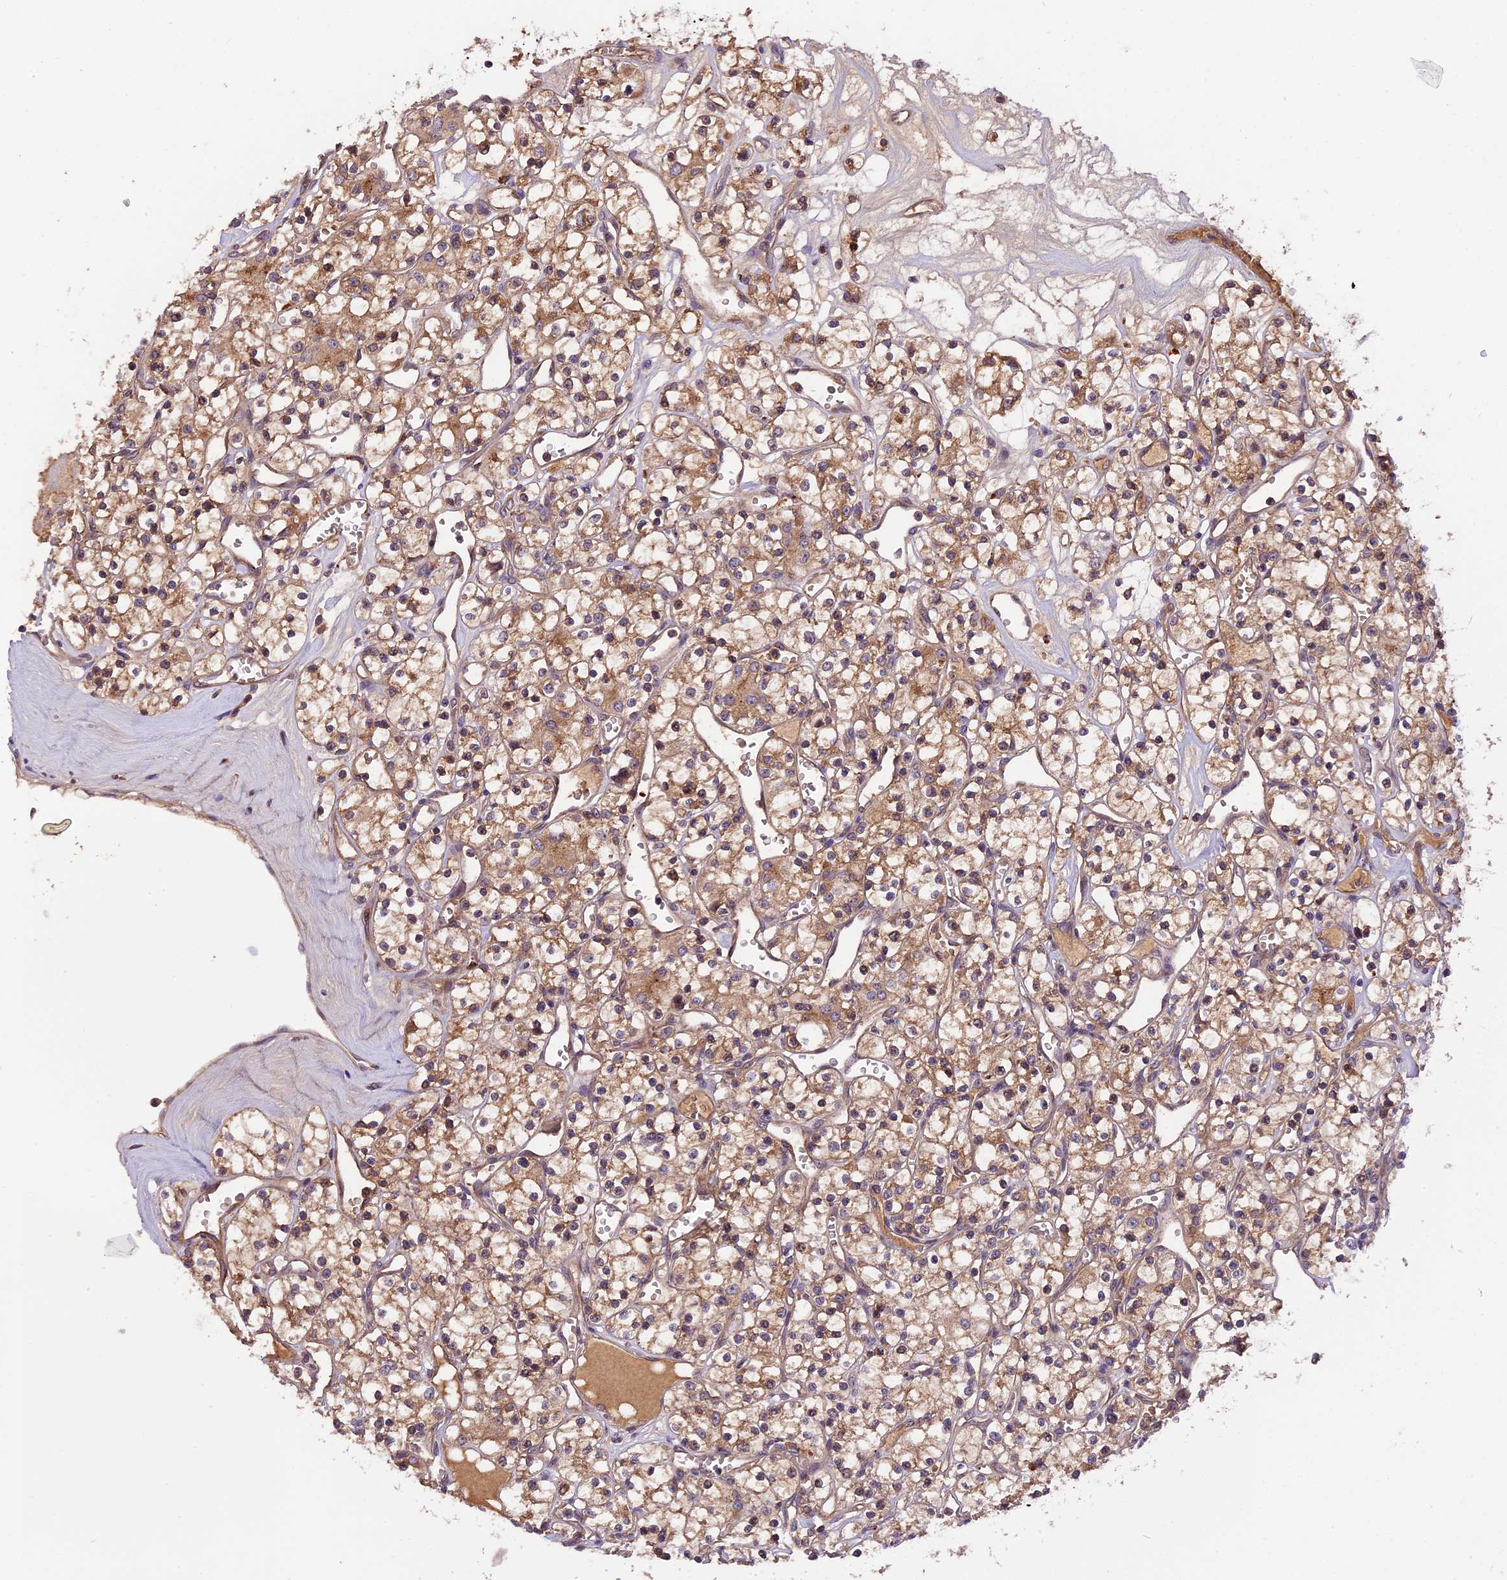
{"staining": {"intensity": "moderate", "quantity": ">75%", "location": "cytoplasmic/membranous"}, "tissue": "renal cancer", "cell_type": "Tumor cells", "image_type": "cancer", "snomed": [{"axis": "morphology", "description": "Adenocarcinoma, NOS"}, {"axis": "topography", "description": "Kidney"}], "caption": "Immunohistochemistry (IHC) staining of adenocarcinoma (renal), which displays medium levels of moderate cytoplasmic/membranous positivity in approximately >75% of tumor cells indicating moderate cytoplasmic/membranous protein positivity. The staining was performed using DAB (3,3'-diaminobenzidine) (brown) for protein detection and nuclei were counterstained in hematoxylin (blue).", "gene": "SETD6", "patient": {"sex": "female", "age": 59}}